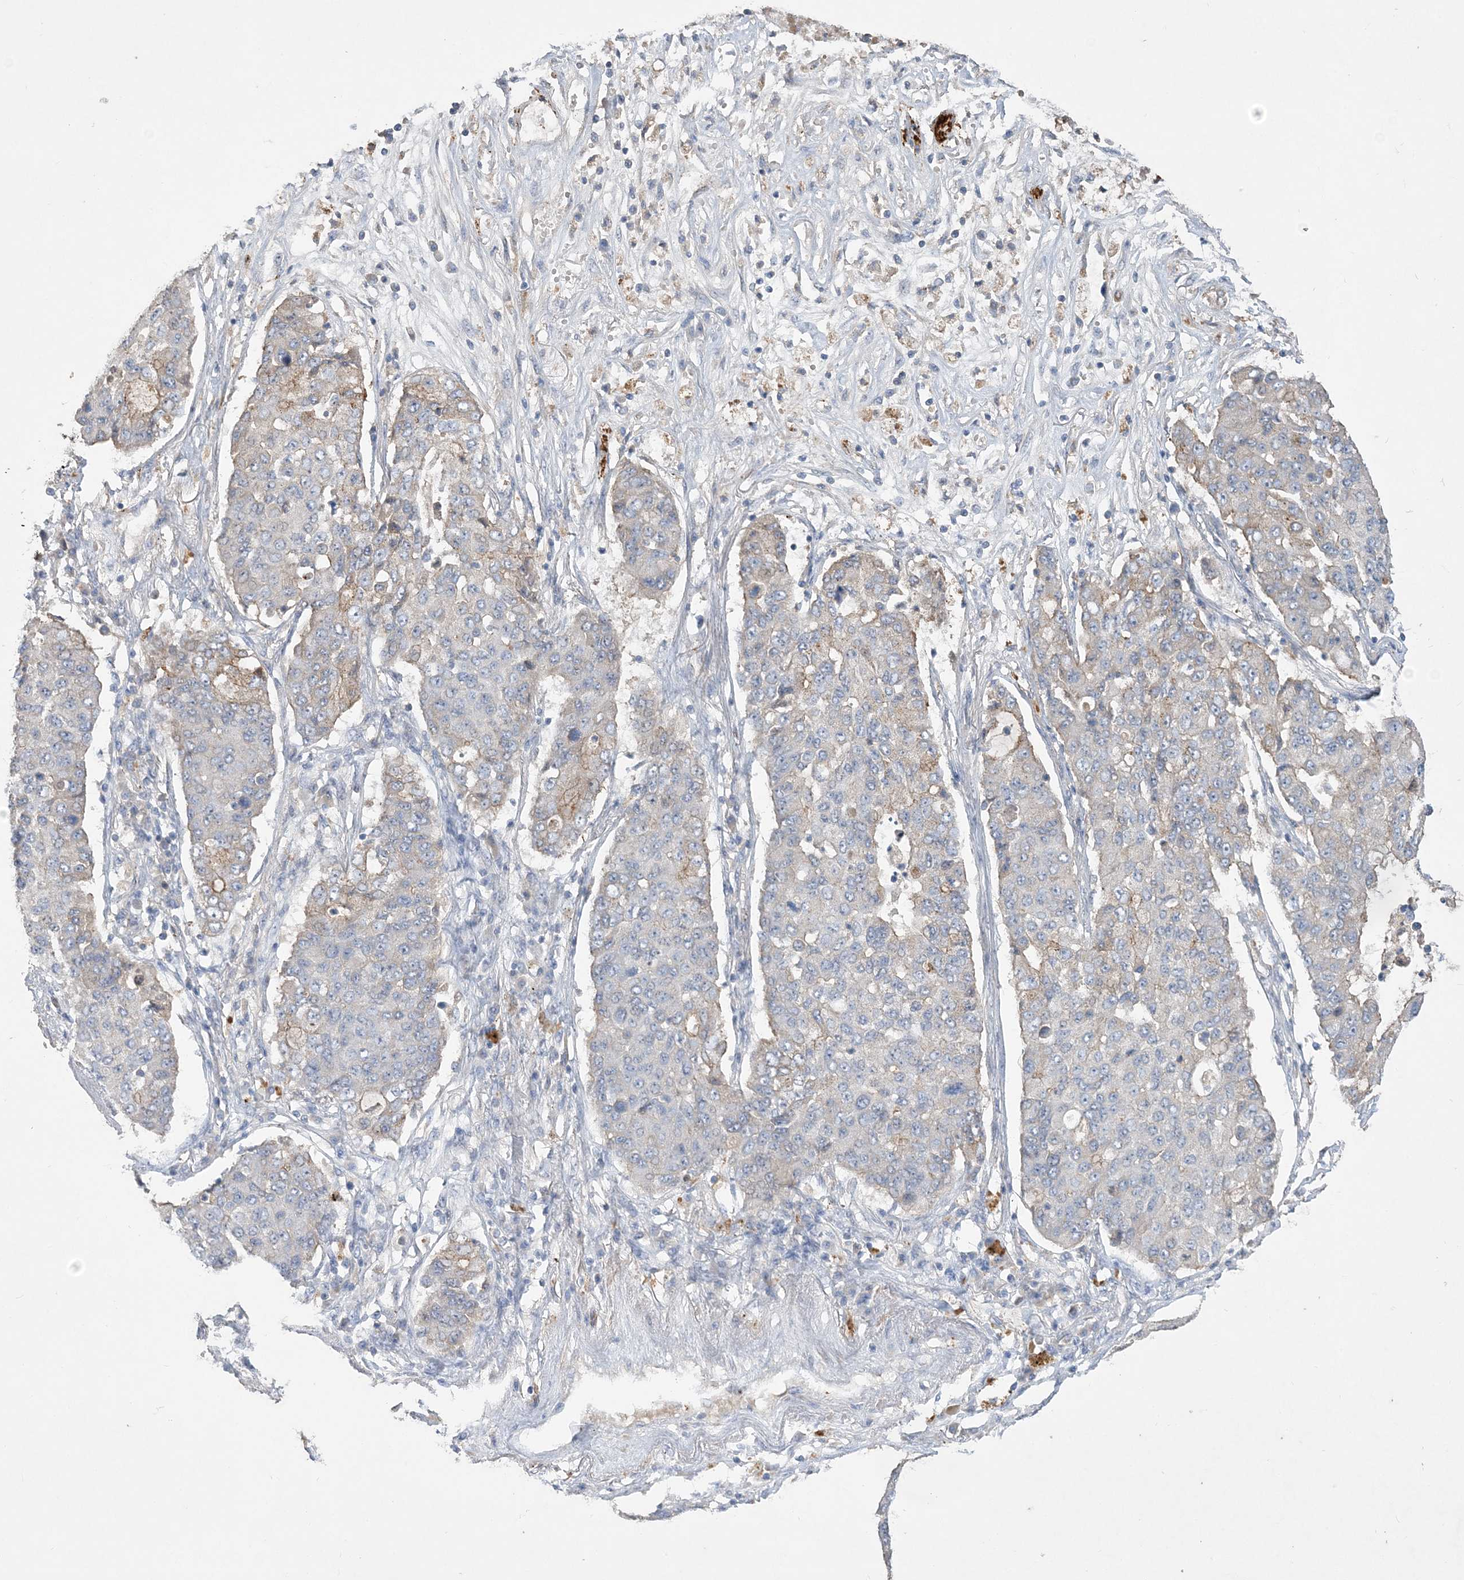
{"staining": {"intensity": "negative", "quantity": "none", "location": "none"}, "tissue": "lung cancer", "cell_type": "Tumor cells", "image_type": "cancer", "snomed": [{"axis": "morphology", "description": "Squamous cell carcinoma, NOS"}, {"axis": "topography", "description": "Lung"}], "caption": "Tumor cells are negative for protein expression in human lung cancer. Nuclei are stained in blue.", "gene": "ADCK2", "patient": {"sex": "male", "age": 74}}